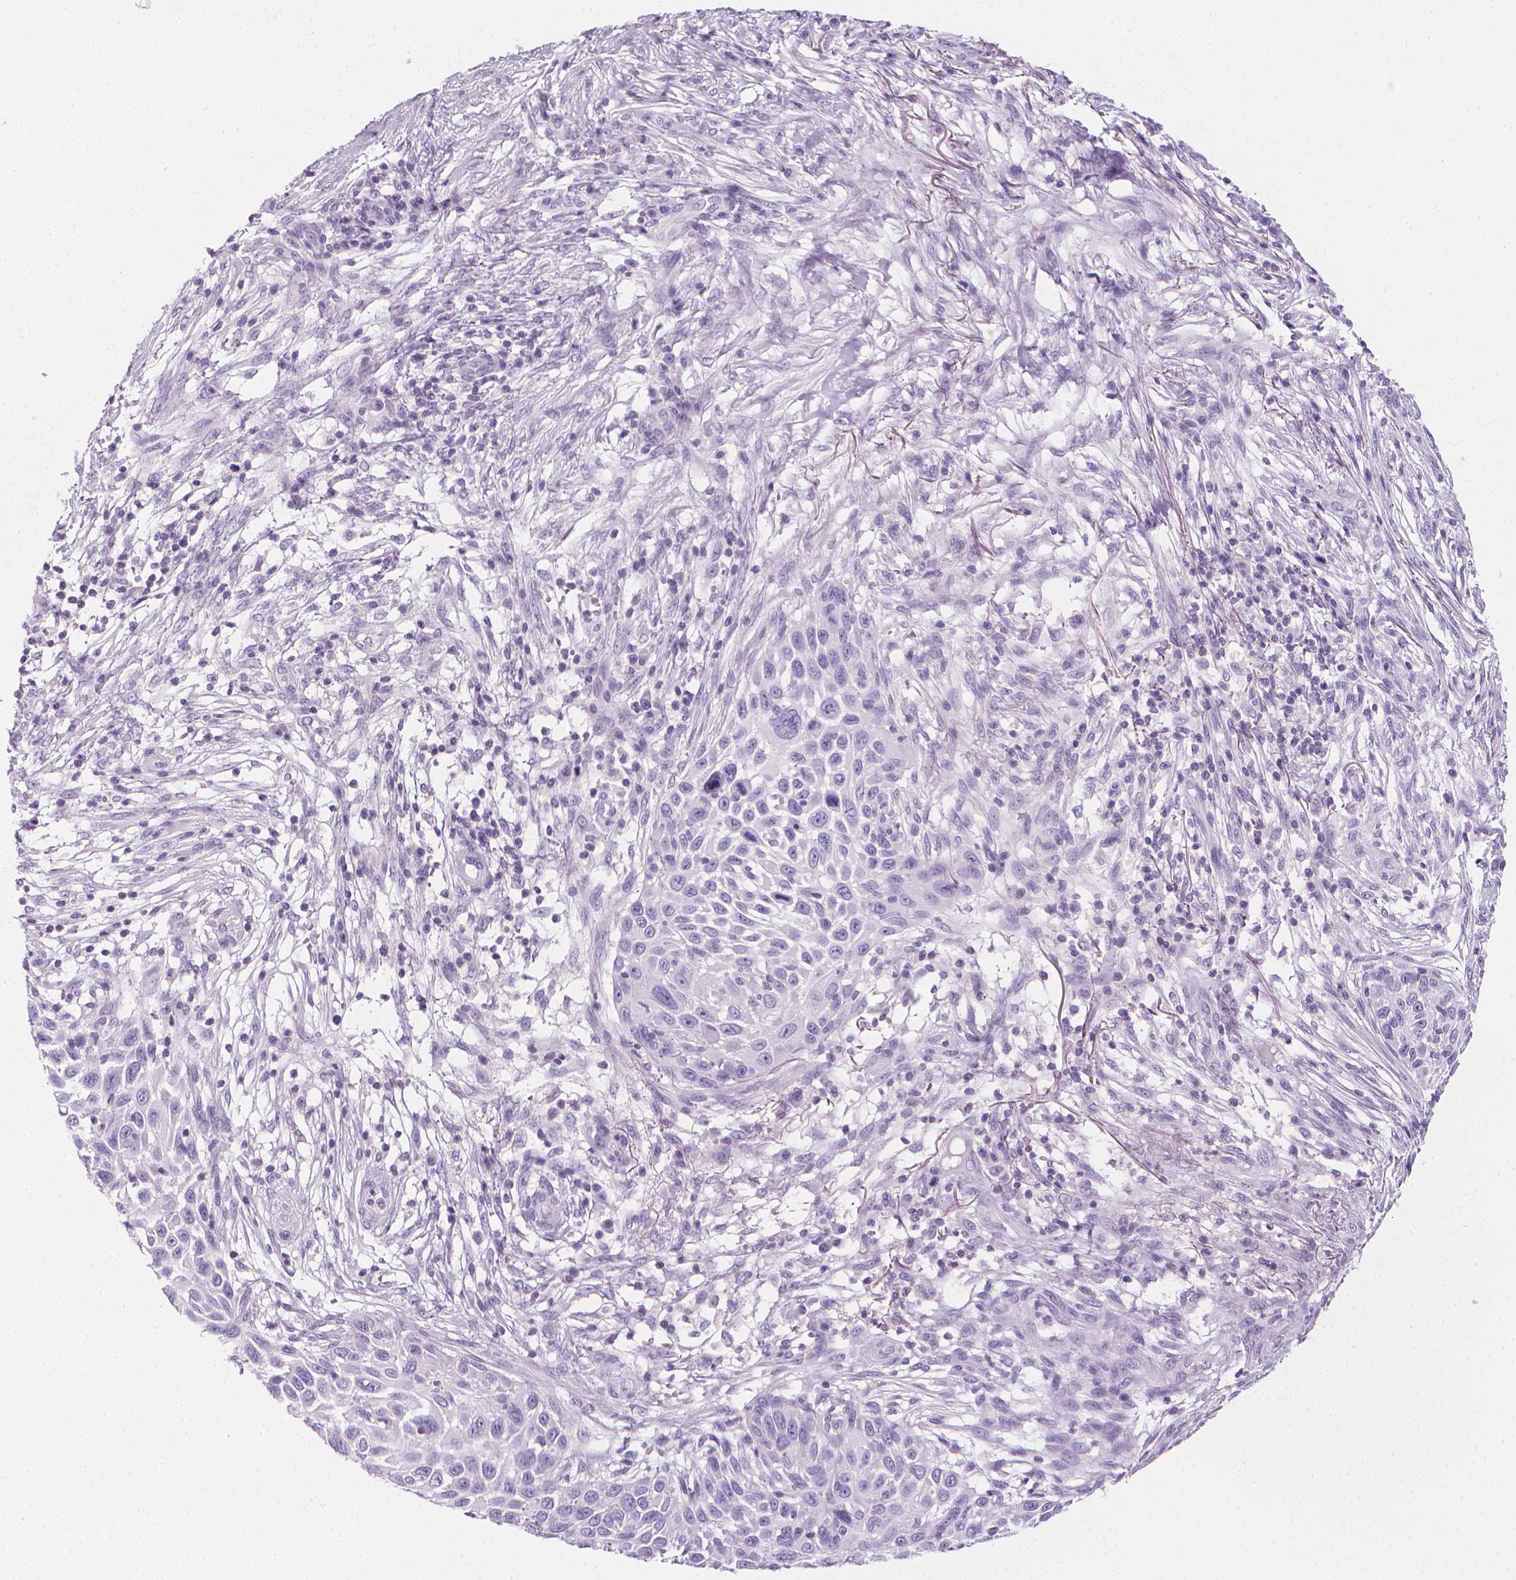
{"staining": {"intensity": "negative", "quantity": "none", "location": "none"}, "tissue": "skin cancer", "cell_type": "Tumor cells", "image_type": "cancer", "snomed": [{"axis": "morphology", "description": "Squamous cell carcinoma, NOS"}, {"axis": "topography", "description": "Skin"}], "caption": "This is a histopathology image of immunohistochemistry staining of skin cancer, which shows no expression in tumor cells. (DAB immunohistochemistry (IHC) with hematoxylin counter stain).", "gene": "DCAF8L1", "patient": {"sex": "male", "age": 92}}